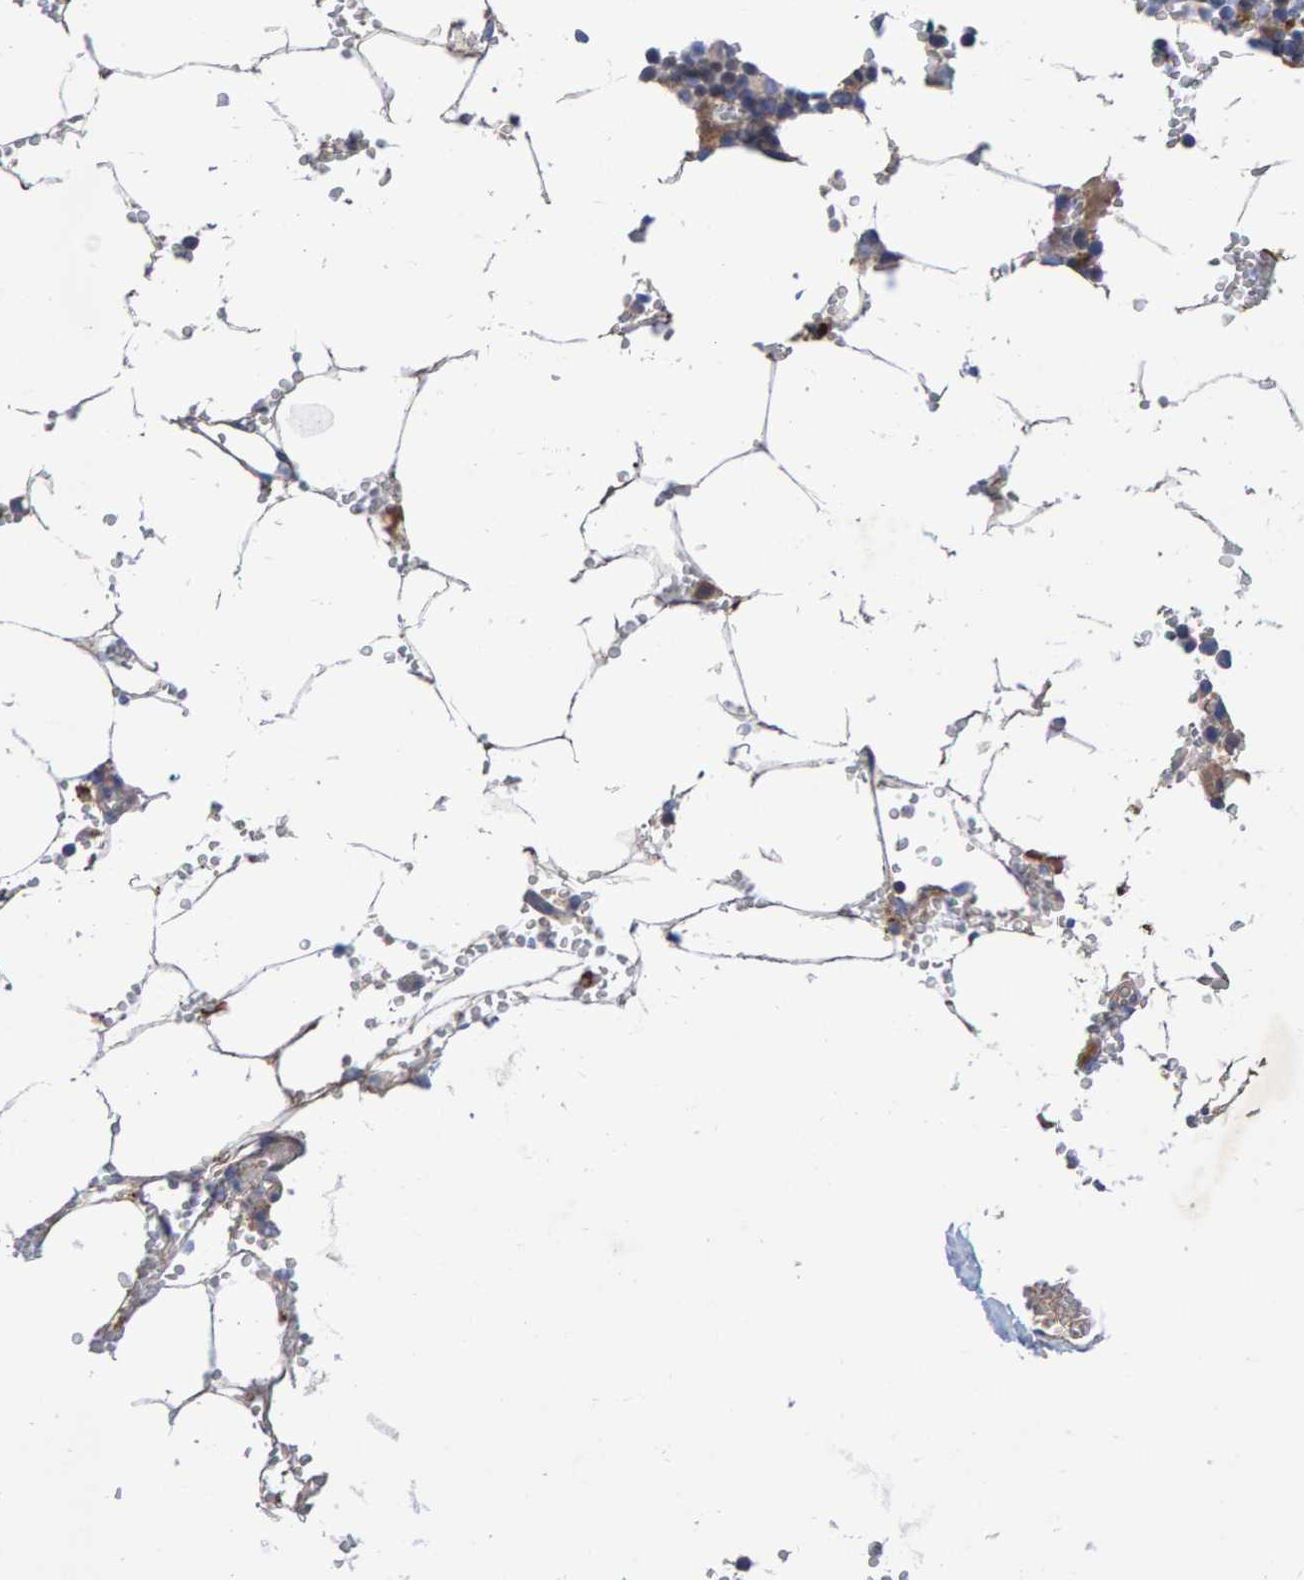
{"staining": {"intensity": "negative", "quantity": "none", "location": "none"}, "tissue": "bone marrow", "cell_type": "Hematopoietic cells", "image_type": "normal", "snomed": [{"axis": "morphology", "description": "Normal tissue, NOS"}, {"axis": "topography", "description": "Bone marrow"}], "caption": "A micrograph of human bone marrow is negative for staining in hematopoietic cells.", "gene": "EFR3A", "patient": {"sex": "male", "age": 70}}